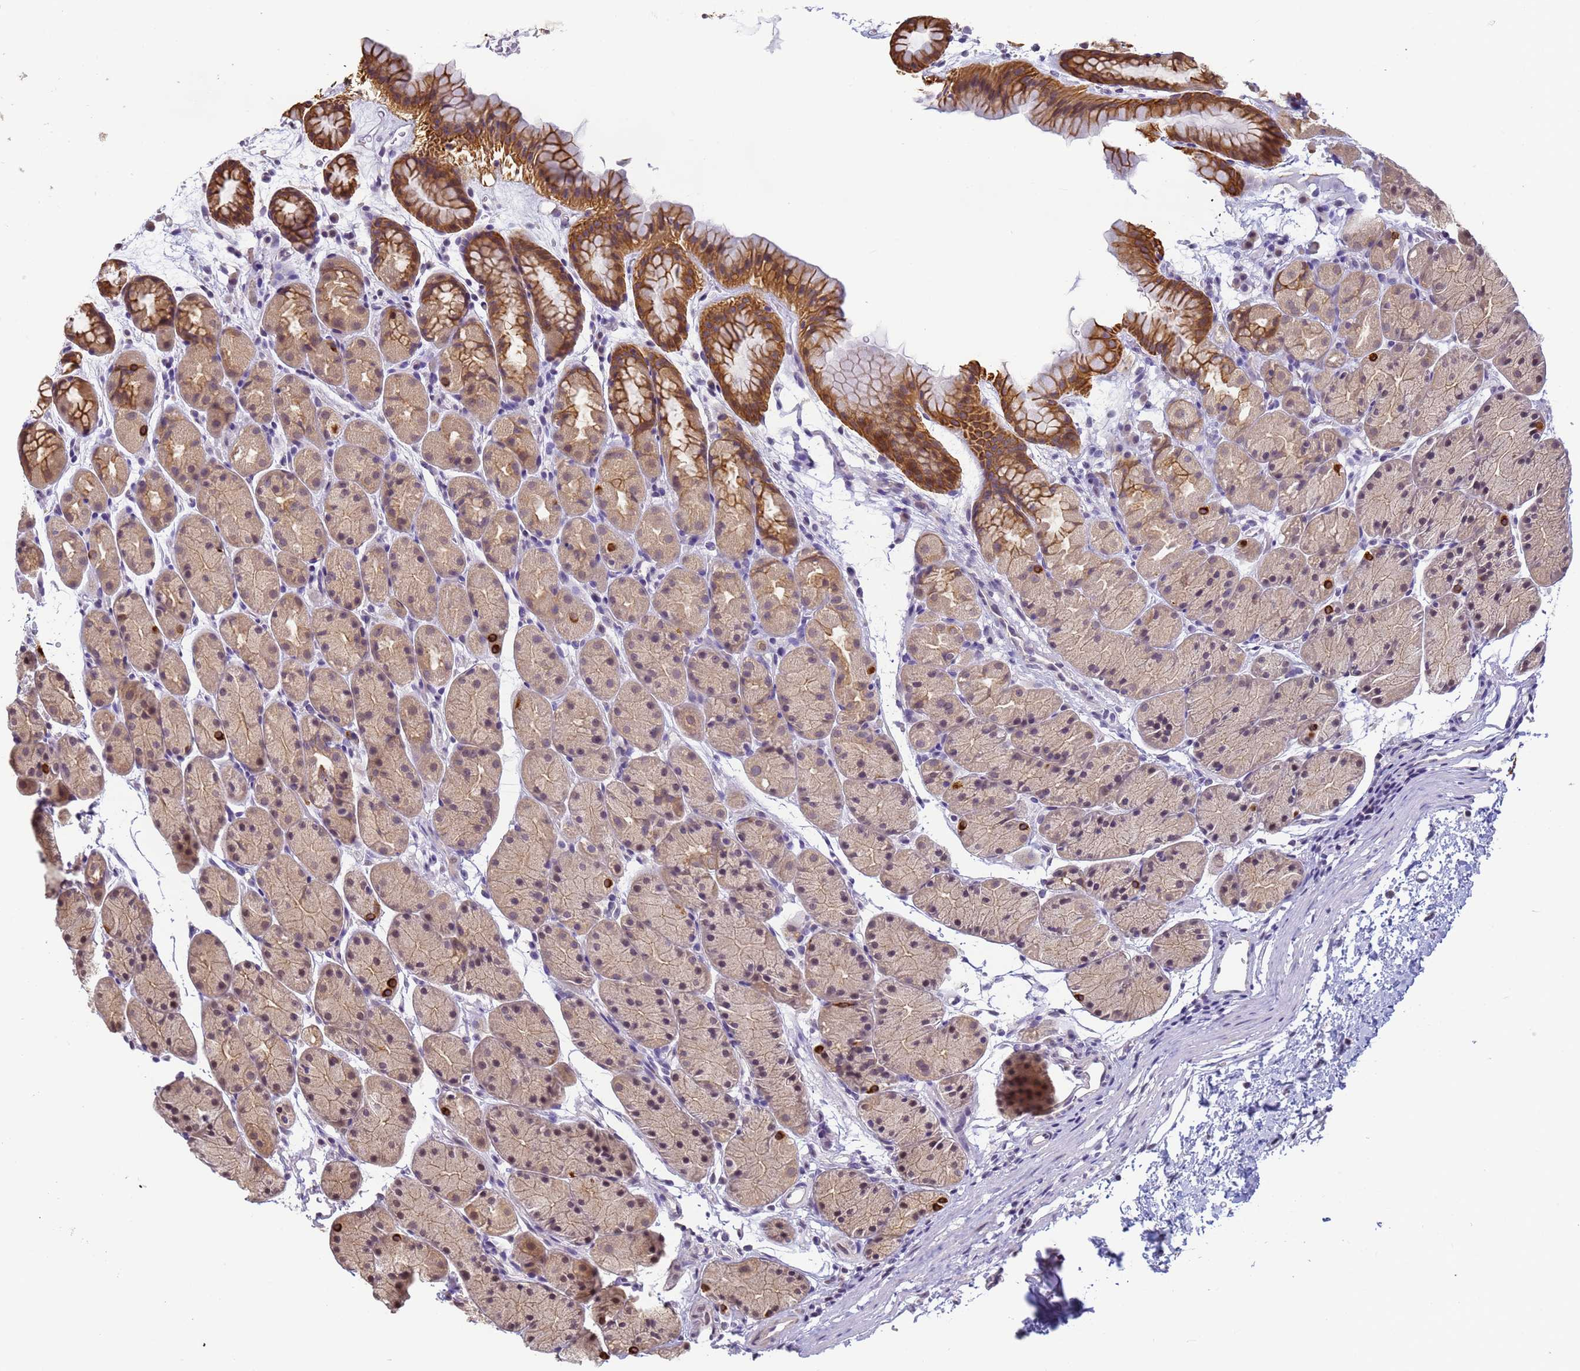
{"staining": {"intensity": "strong", "quantity": "25%-75%", "location": "cytoplasmic/membranous"}, "tissue": "stomach", "cell_type": "Glandular cells", "image_type": "normal", "snomed": [{"axis": "morphology", "description": "Normal tissue, NOS"}, {"axis": "topography", "description": "Stomach, upper"}, {"axis": "topography", "description": "Stomach"}], "caption": "A high-resolution micrograph shows immunohistochemistry staining of normal stomach, which exhibits strong cytoplasmic/membranous staining in approximately 25%-75% of glandular cells.", "gene": "VWA3A", "patient": {"sex": "male", "age": 47}}